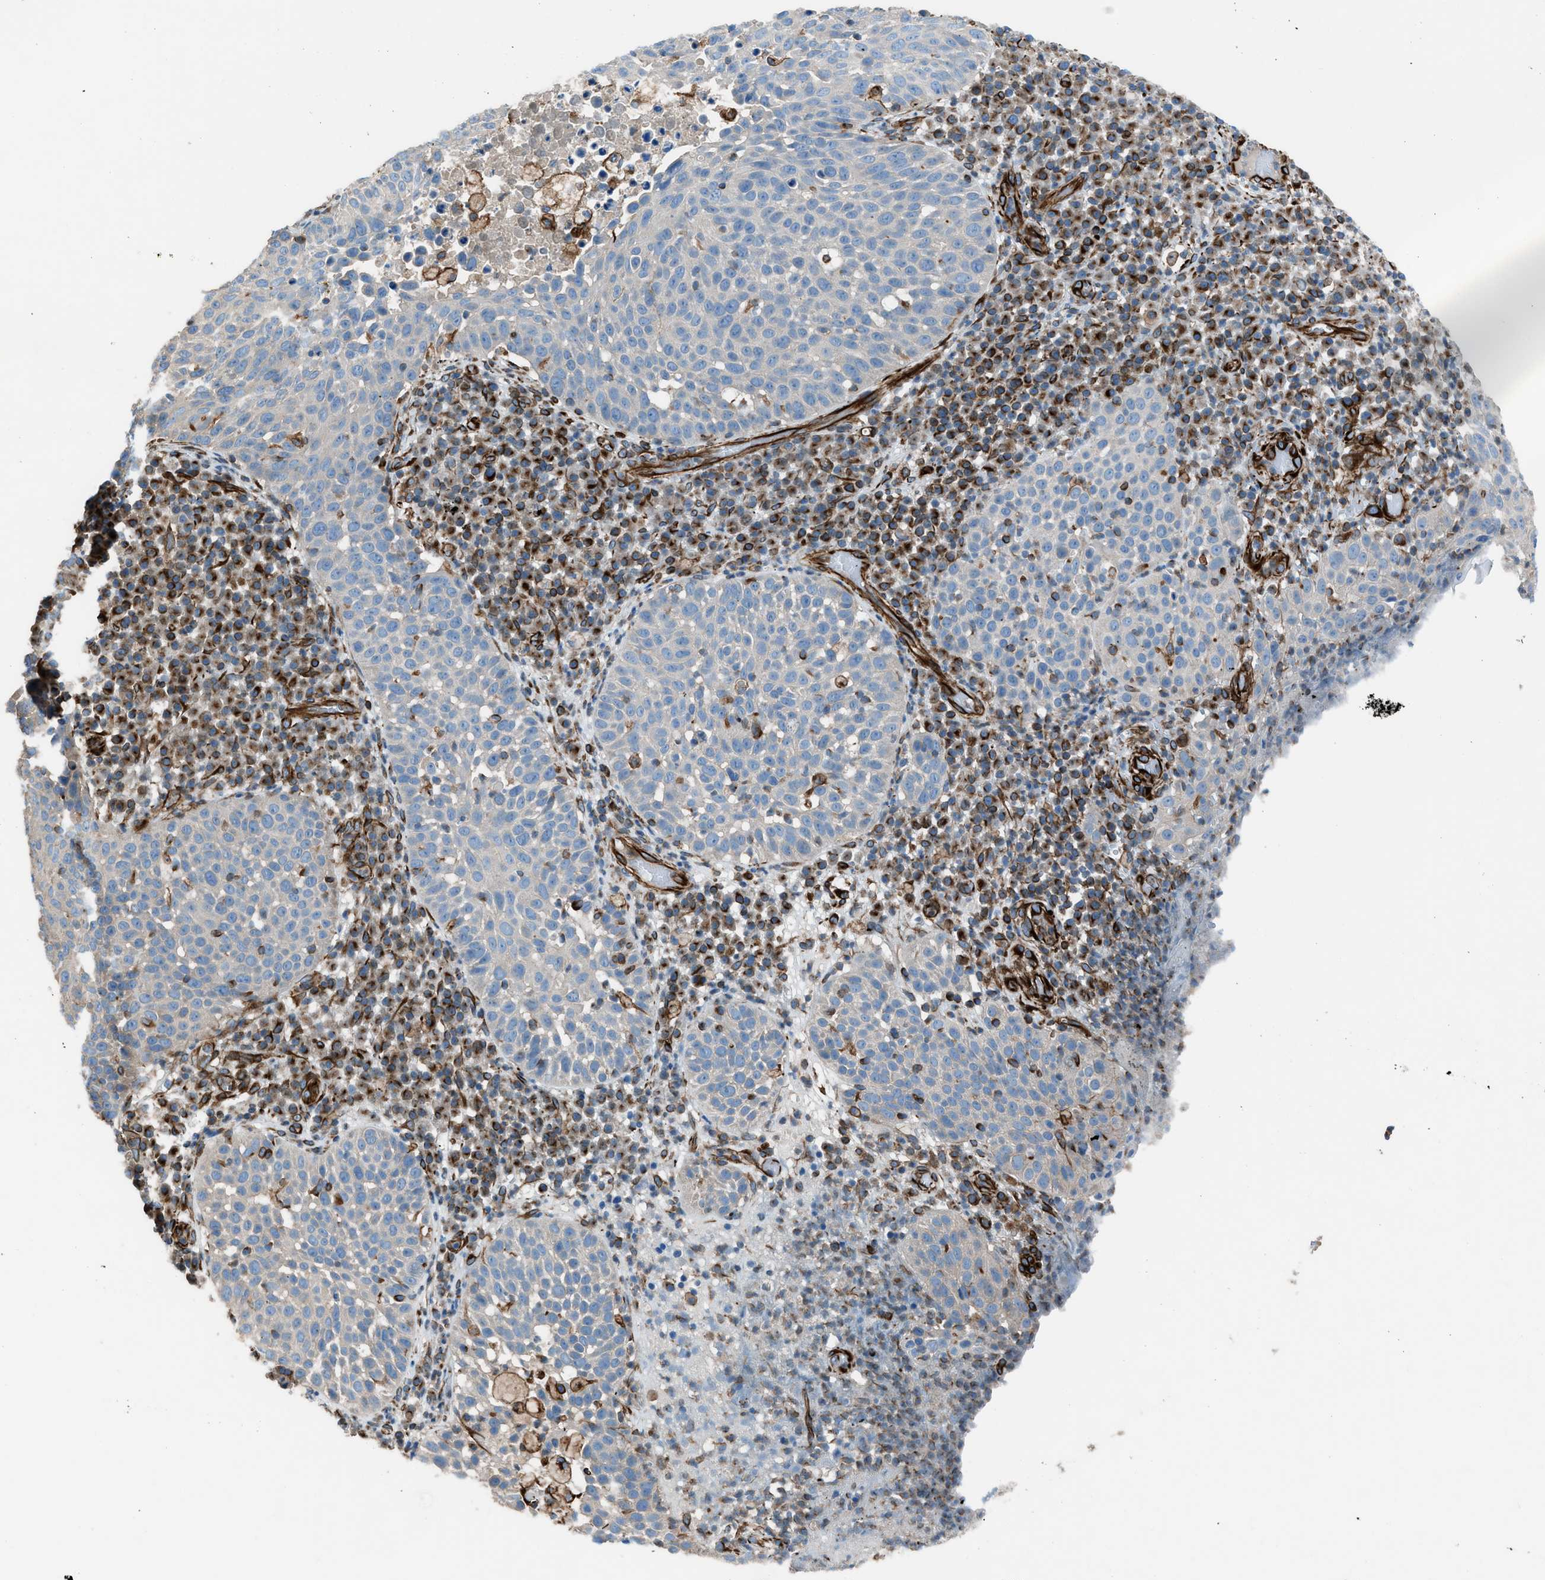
{"staining": {"intensity": "negative", "quantity": "none", "location": "none"}, "tissue": "skin cancer", "cell_type": "Tumor cells", "image_type": "cancer", "snomed": [{"axis": "morphology", "description": "Squamous cell carcinoma in situ, NOS"}, {"axis": "morphology", "description": "Squamous cell carcinoma, NOS"}, {"axis": "topography", "description": "Skin"}], "caption": "Tumor cells show no significant protein expression in squamous cell carcinoma (skin).", "gene": "CABP7", "patient": {"sex": "male", "age": 93}}